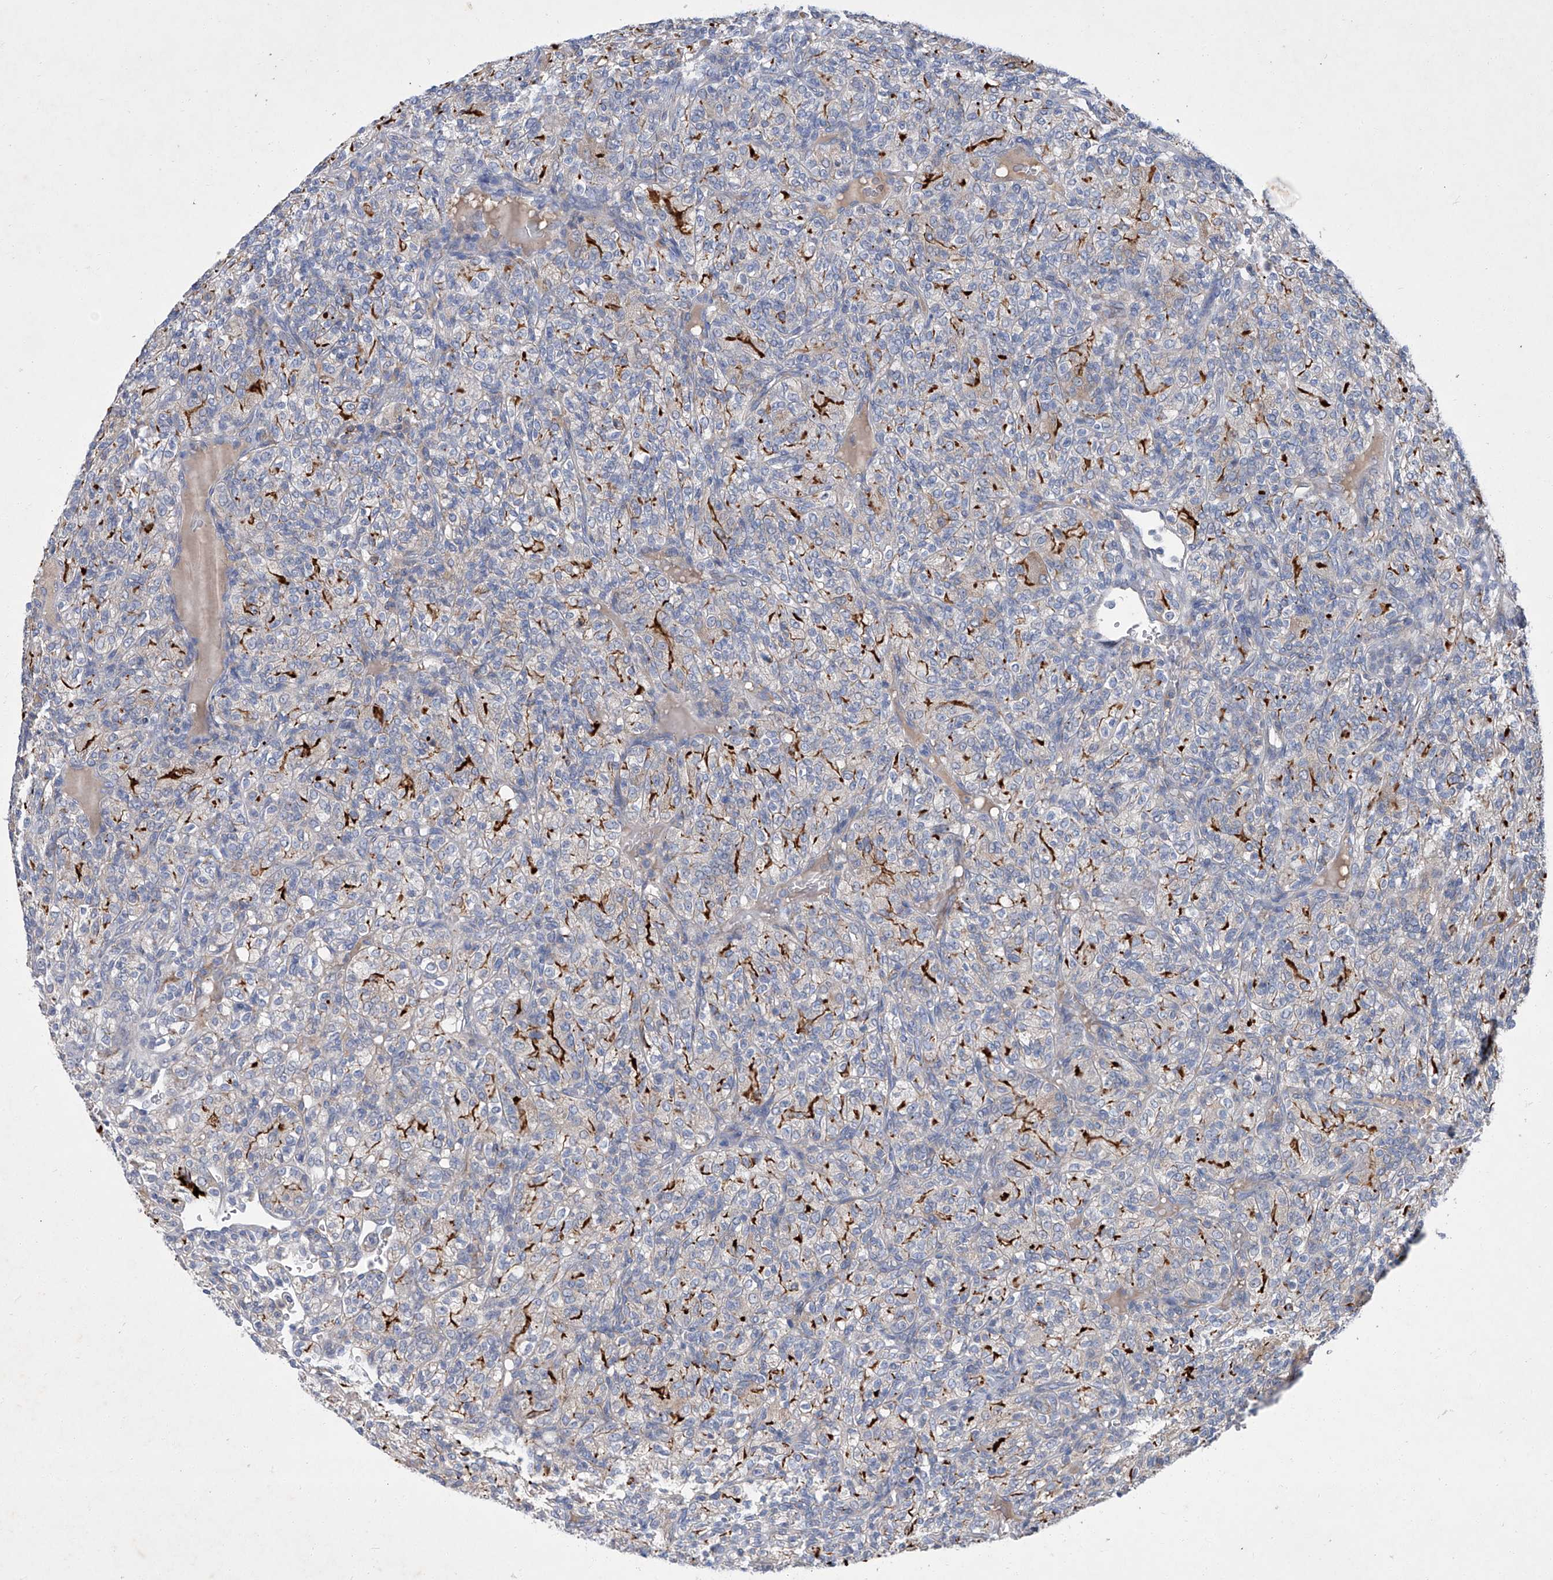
{"staining": {"intensity": "strong", "quantity": "<25%", "location": "cytoplasmic/membranous"}, "tissue": "renal cancer", "cell_type": "Tumor cells", "image_type": "cancer", "snomed": [{"axis": "morphology", "description": "Adenocarcinoma, NOS"}, {"axis": "topography", "description": "Kidney"}], "caption": "Immunohistochemistry (DAB) staining of renal cancer shows strong cytoplasmic/membranous protein expression in about <25% of tumor cells.", "gene": "SBK2", "patient": {"sex": "male", "age": 77}}